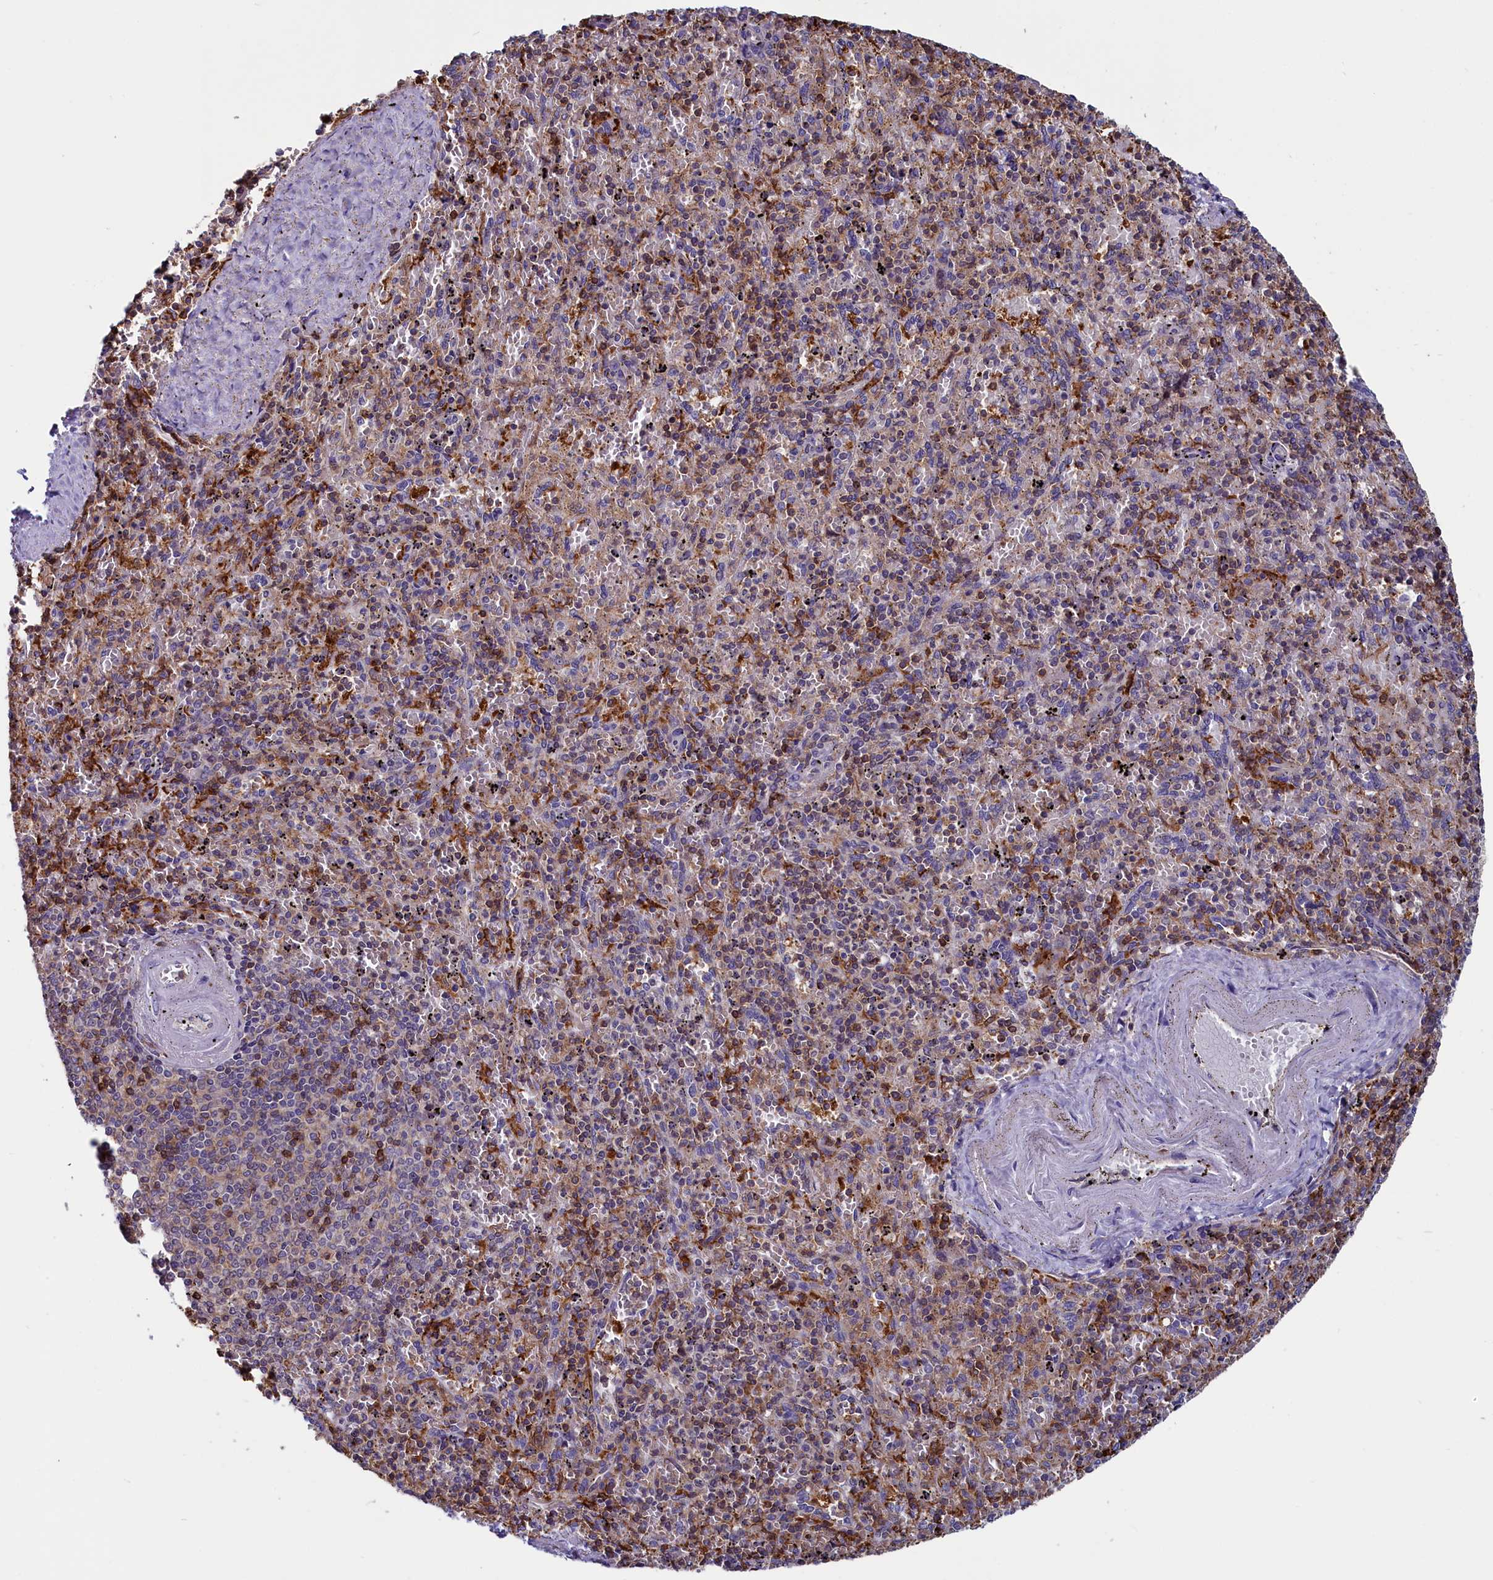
{"staining": {"intensity": "moderate", "quantity": "<25%", "location": "cytoplasmic/membranous"}, "tissue": "spleen", "cell_type": "Cells in red pulp", "image_type": "normal", "snomed": [{"axis": "morphology", "description": "Normal tissue, NOS"}, {"axis": "topography", "description": "Spleen"}], "caption": "Unremarkable spleen was stained to show a protein in brown. There is low levels of moderate cytoplasmic/membranous expression in about <25% of cells in red pulp.", "gene": "CIAPIN1", "patient": {"sex": "male", "age": 82}}